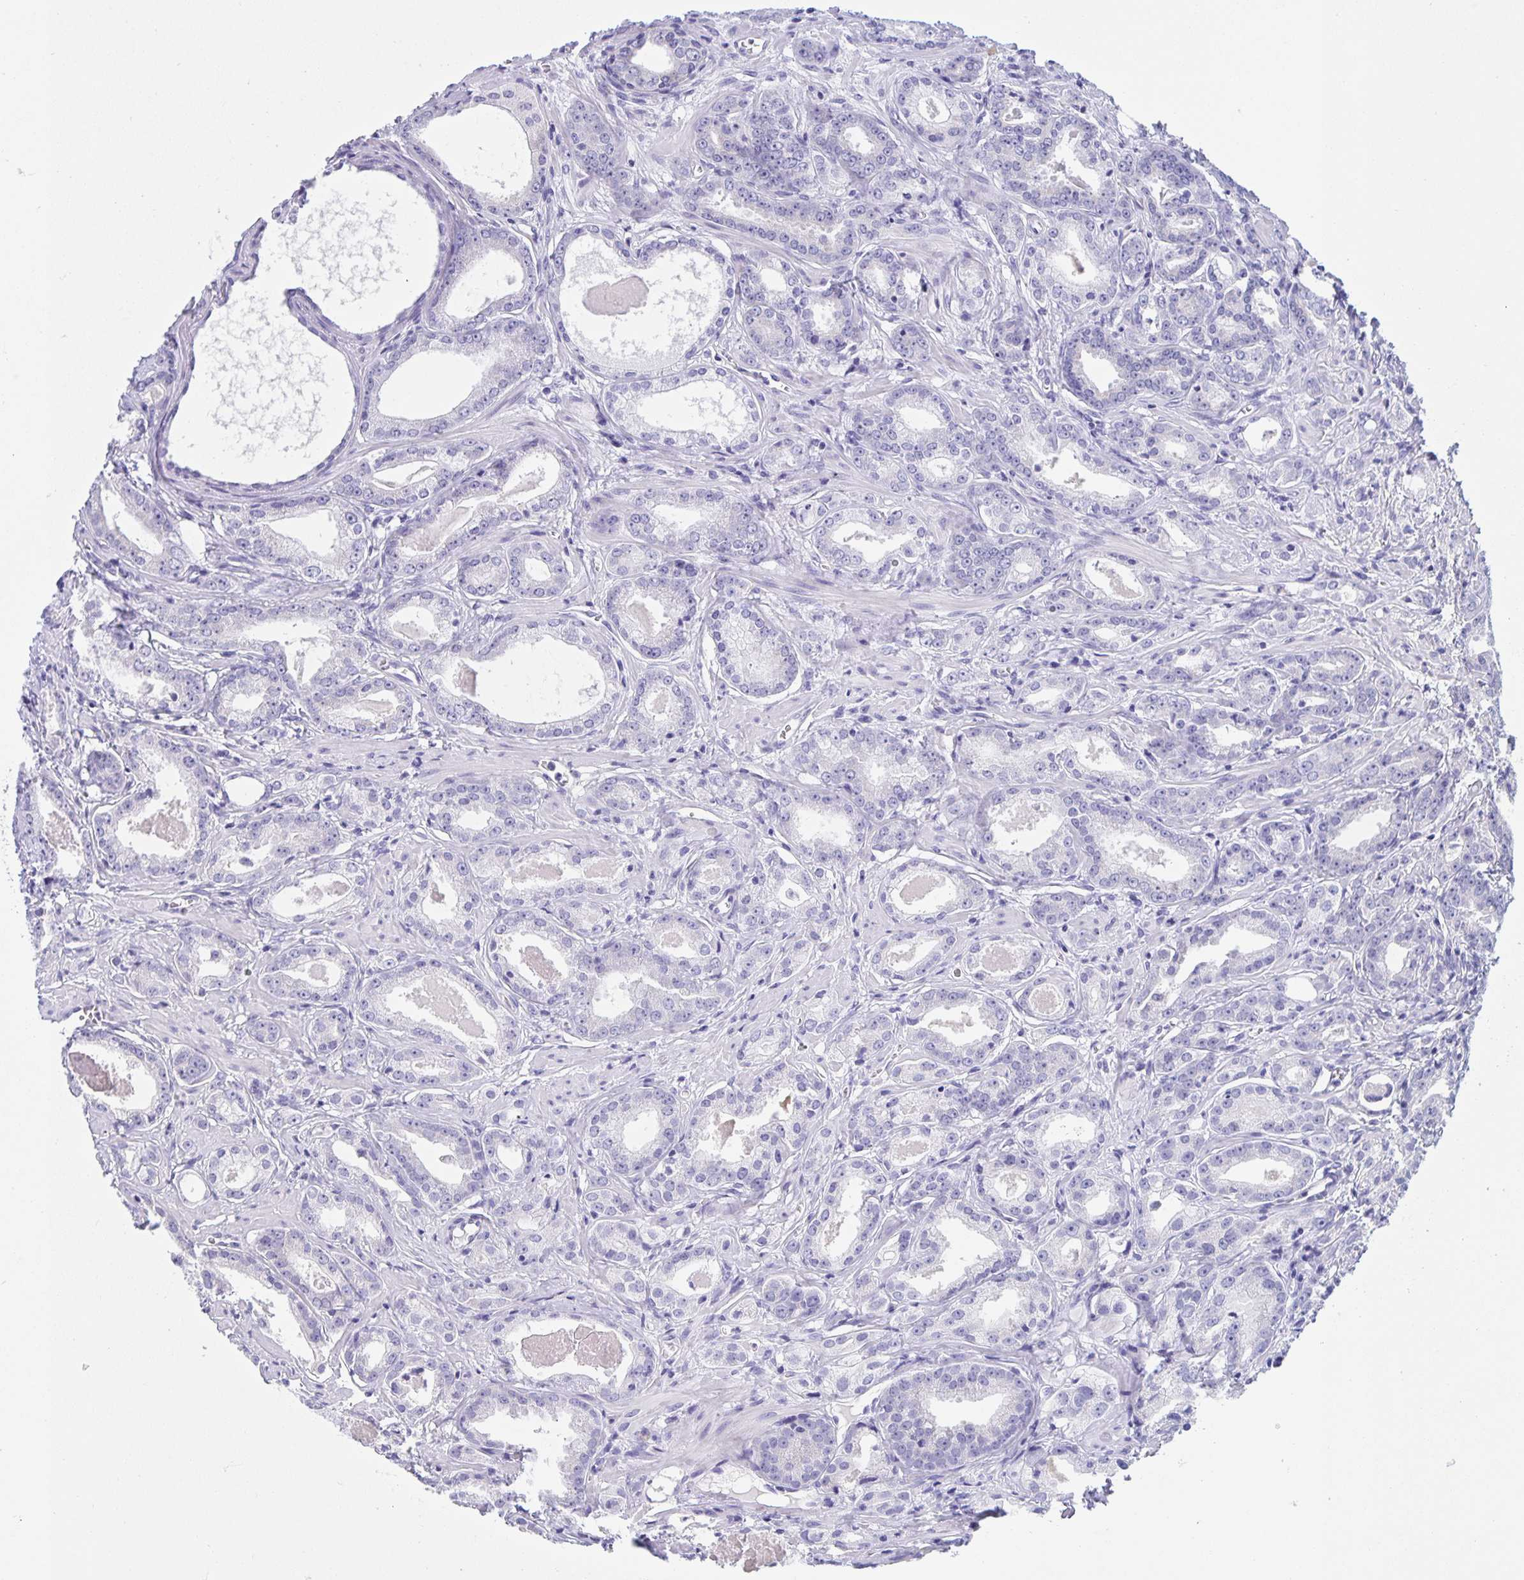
{"staining": {"intensity": "negative", "quantity": "none", "location": "none"}, "tissue": "prostate cancer", "cell_type": "Tumor cells", "image_type": "cancer", "snomed": [{"axis": "morphology", "description": "Adenocarcinoma, NOS"}, {"axis": "morphology", "description": "Adenocarcinoma, Low grade"}, {"axis": "topography", "description": "Prostate"}], "caption": "Immunohistochemistry photomicrograph of prostate adenocarcinoma (low-grade) stained for a protein (brown), which demonstrates no positivity in tumor cells.", "gene": "DMBT1", "patient": {"sex": "male", "age": 64}}